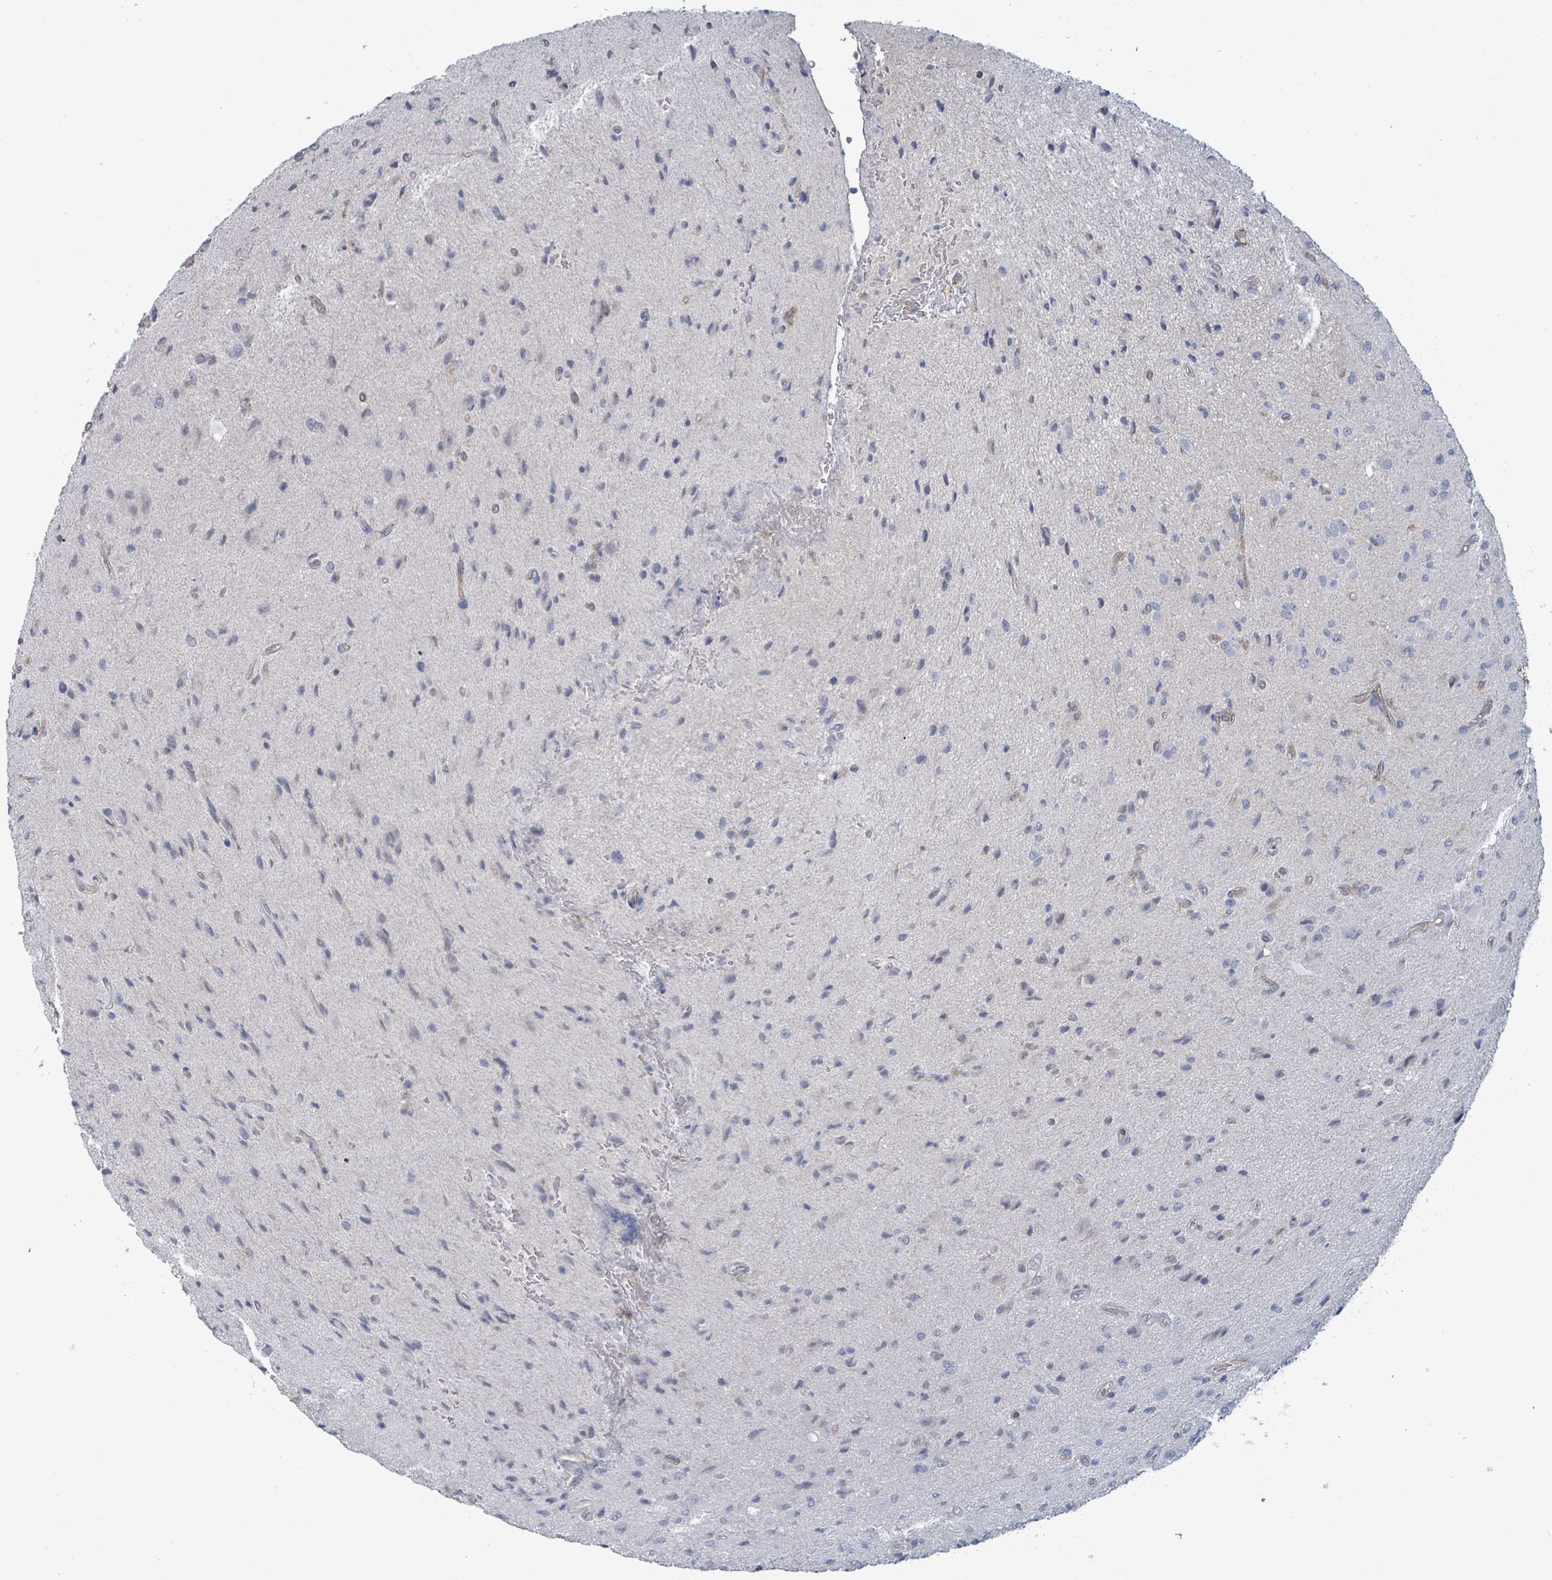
{"staining": {"intensity": "negative", "quantity": "none", "location": "none"}, "tissue": "glioma", "cell_type": "Tumor cells", "image_type": "cancer", "snomed": [{"axis": "morphology", "description": "Glioma, malignant, High grade"}, {"axis": "topography", "description": "Brain"}], "caption": "Human glioma stained for a protein using IHC demonstrates no positivity in tumor cells.", "gene": "TNFRSF14", "patient": {"sex": "male", "age": 36}}